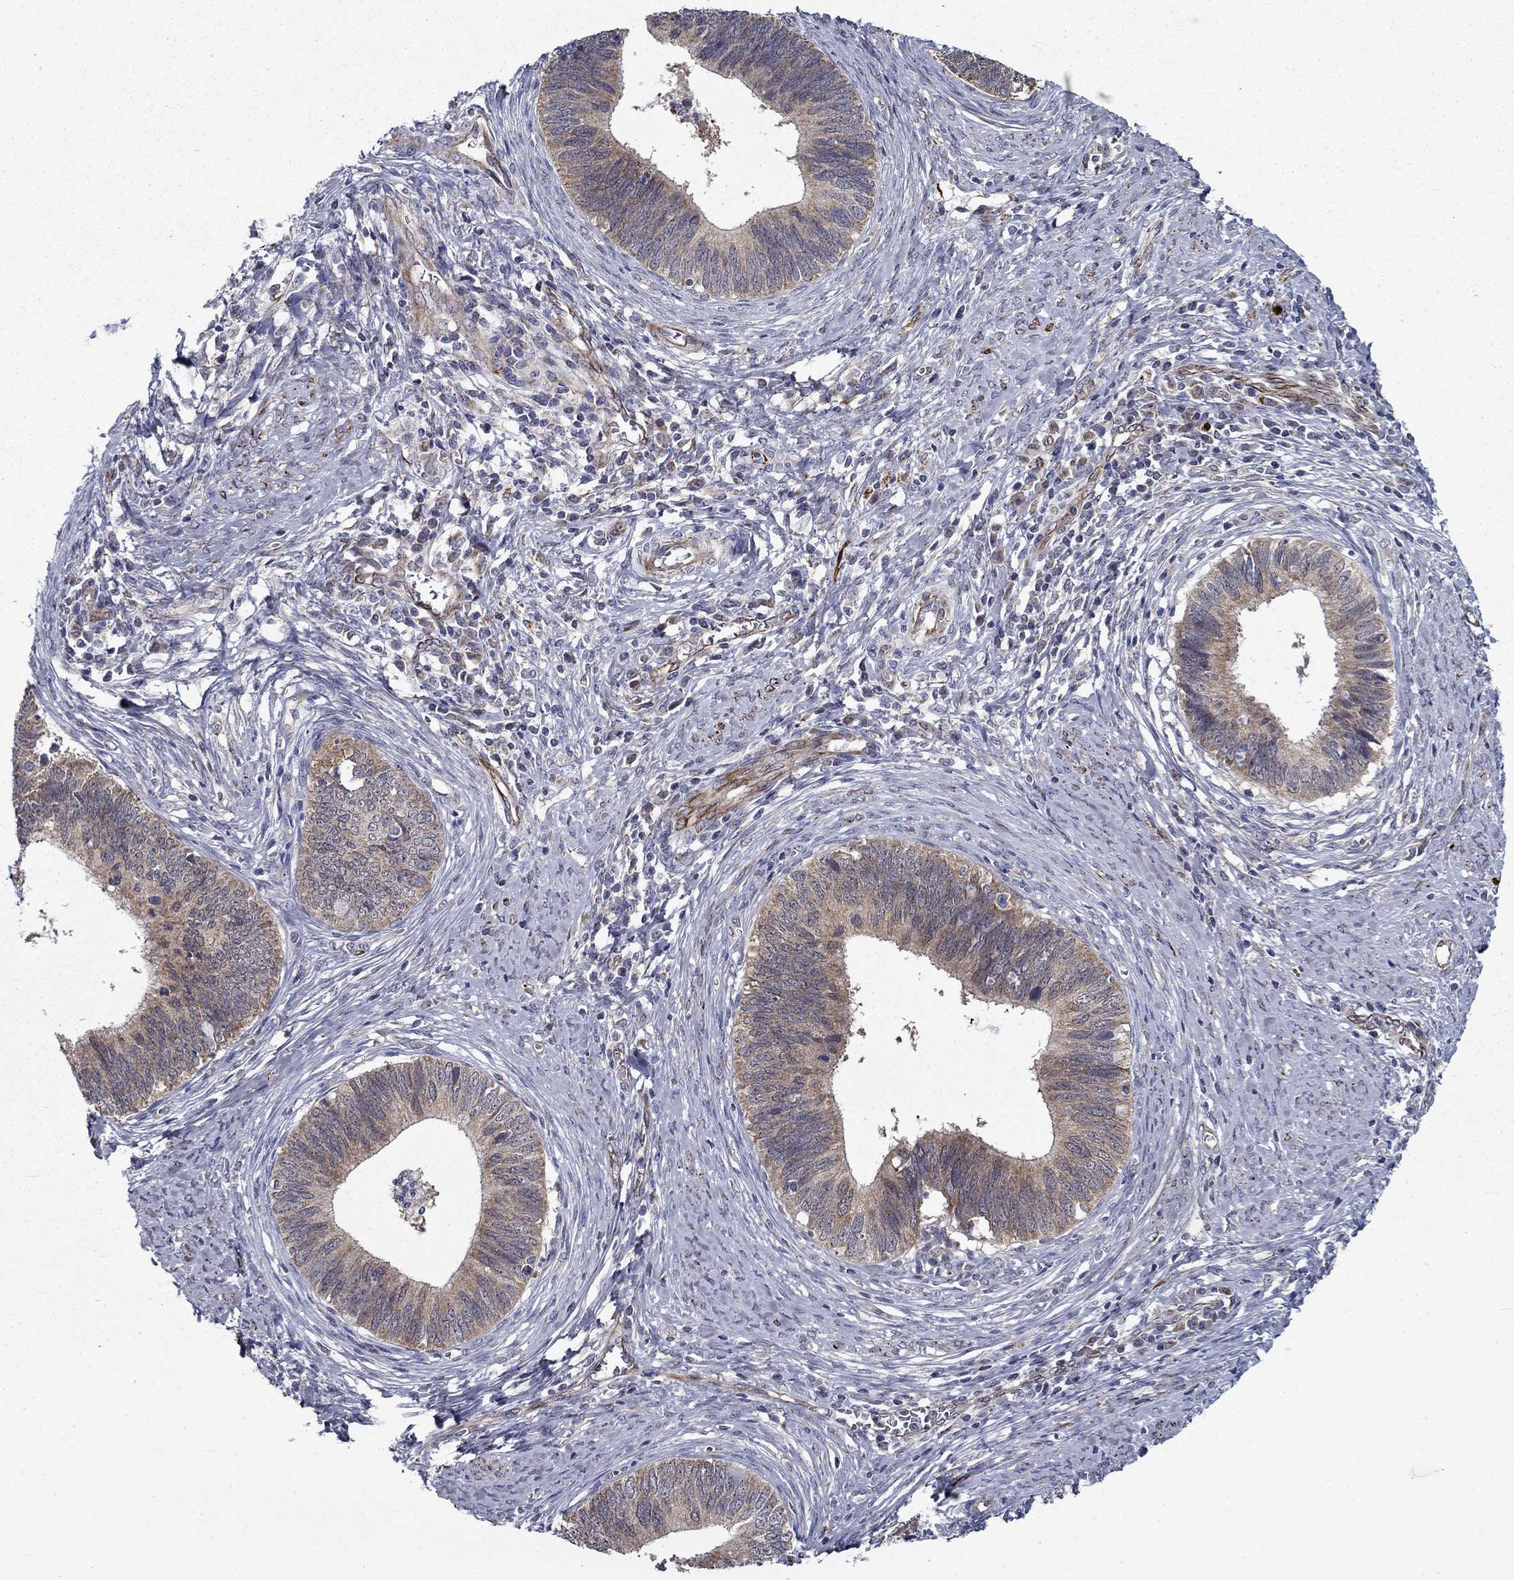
{"staining": {"intensity": "moderate", "quantity": "<25%", "location": "cytoplasmic/membranous"}, "tissue": "cervical cancer", "cell_type": "Tumor cells", "image_type": "cancer", "snomed": [{"axis": "morphology", "description": "Adenocarcinoma, NOS"}, {"axis": "topography", "description": "Cervix"}], "caption": "Adenocarcinoma (cervical) was stained to show a protein in brown. There is low levels of moderate cytoplasmic/membranous staining in approximately <25% of tumor cells.", "gene": "LACTB2", "patient": {"sex": "female", "age": 42}}